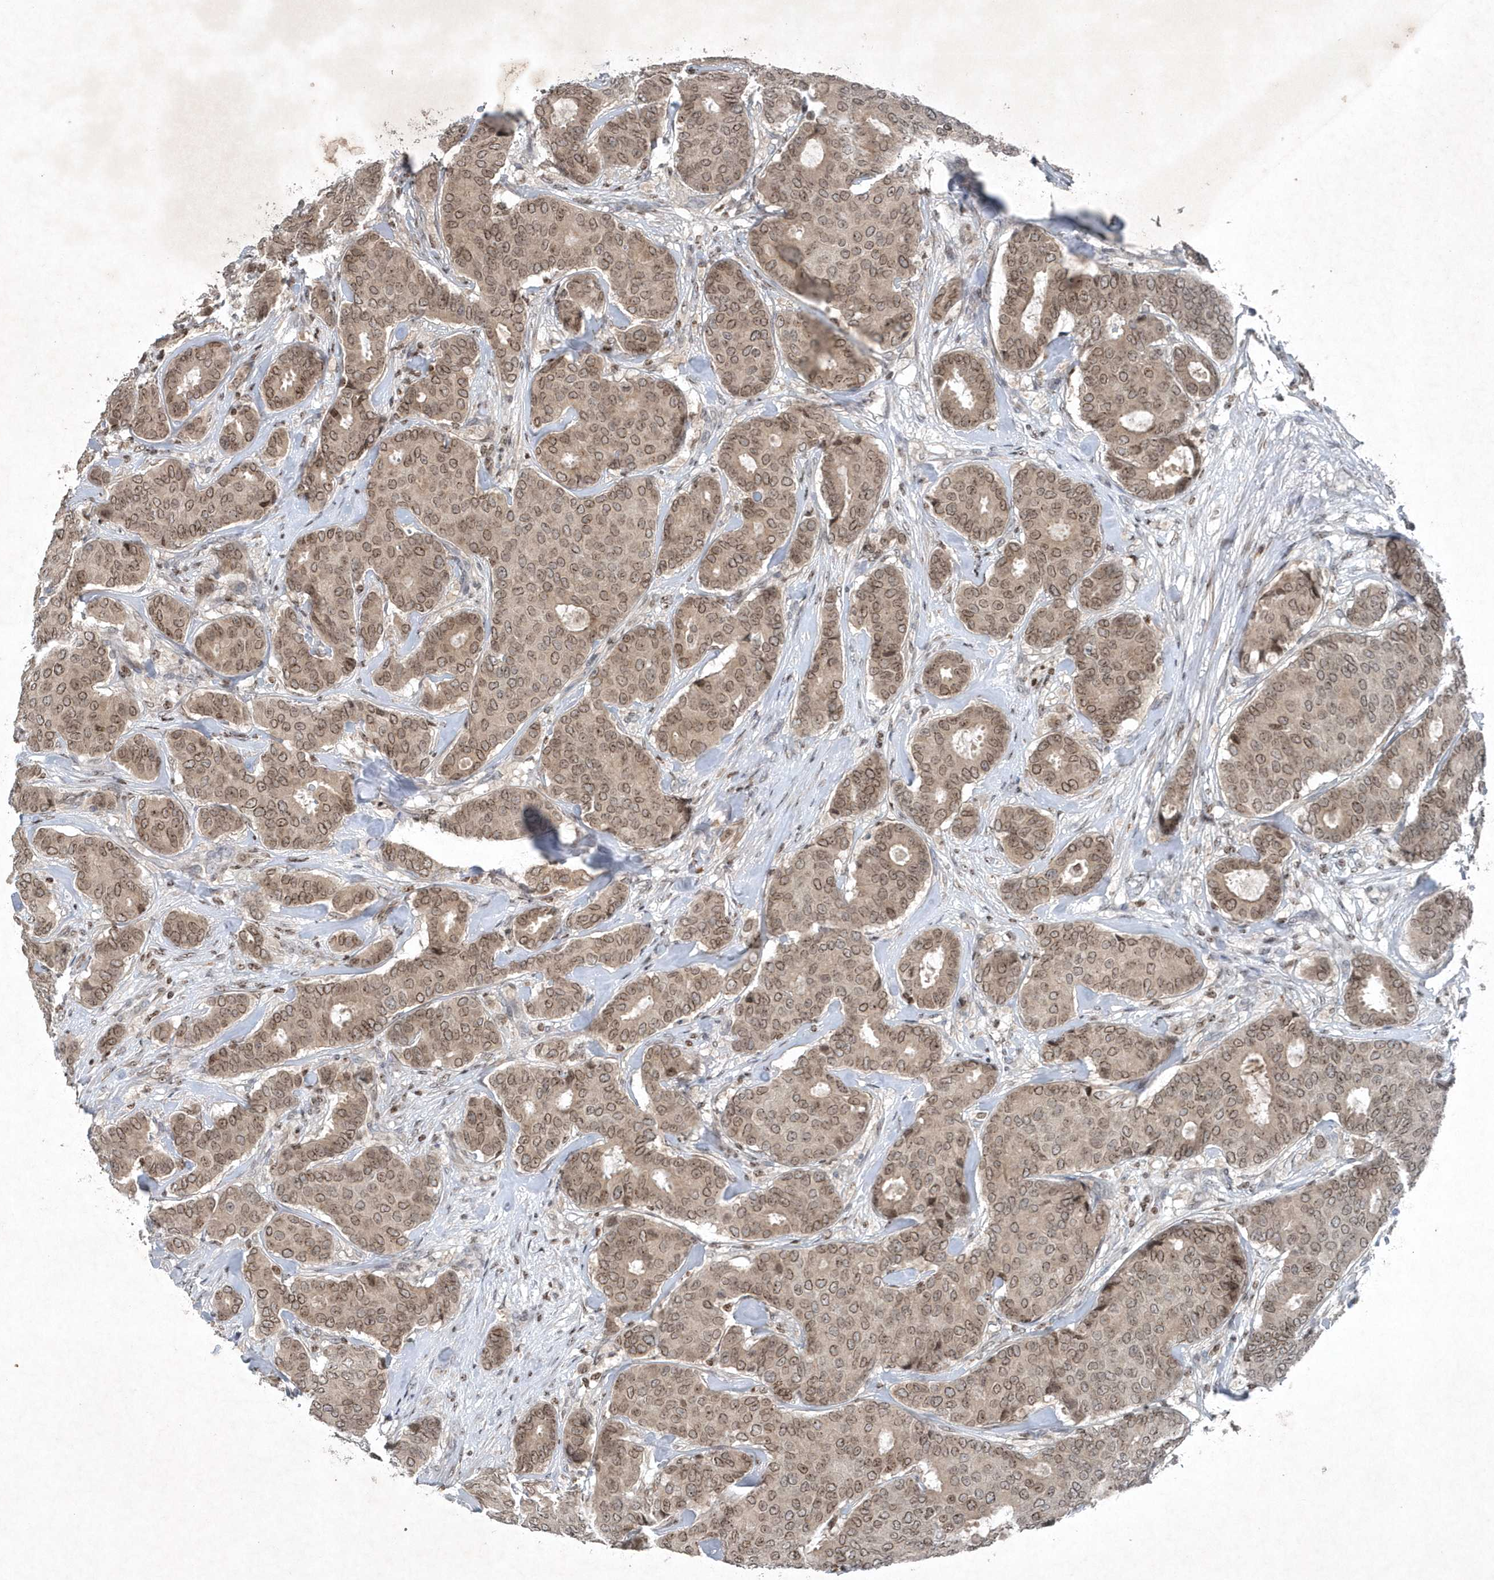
{"staining": {"intensity": "moderate", "quantity": ">75%", "location": "nuclear"}, "tissue": "breast cancer", "cell_type": "Tumor cells", "image_type": "cancer", "snomed": [{"axis": "morphology", "description": "Duct carcinoma"}, {"axis": "topography", "description": "Breast"}], "caption": "High-power microscopy captured an IHC histopathology image of invasive ductal carcinoma (breast), revealing moderate nuclear staining in approximately >75% of tumor cells.", "gene": "QTRT2", "patient": {"sex": "female", "age": 75}}